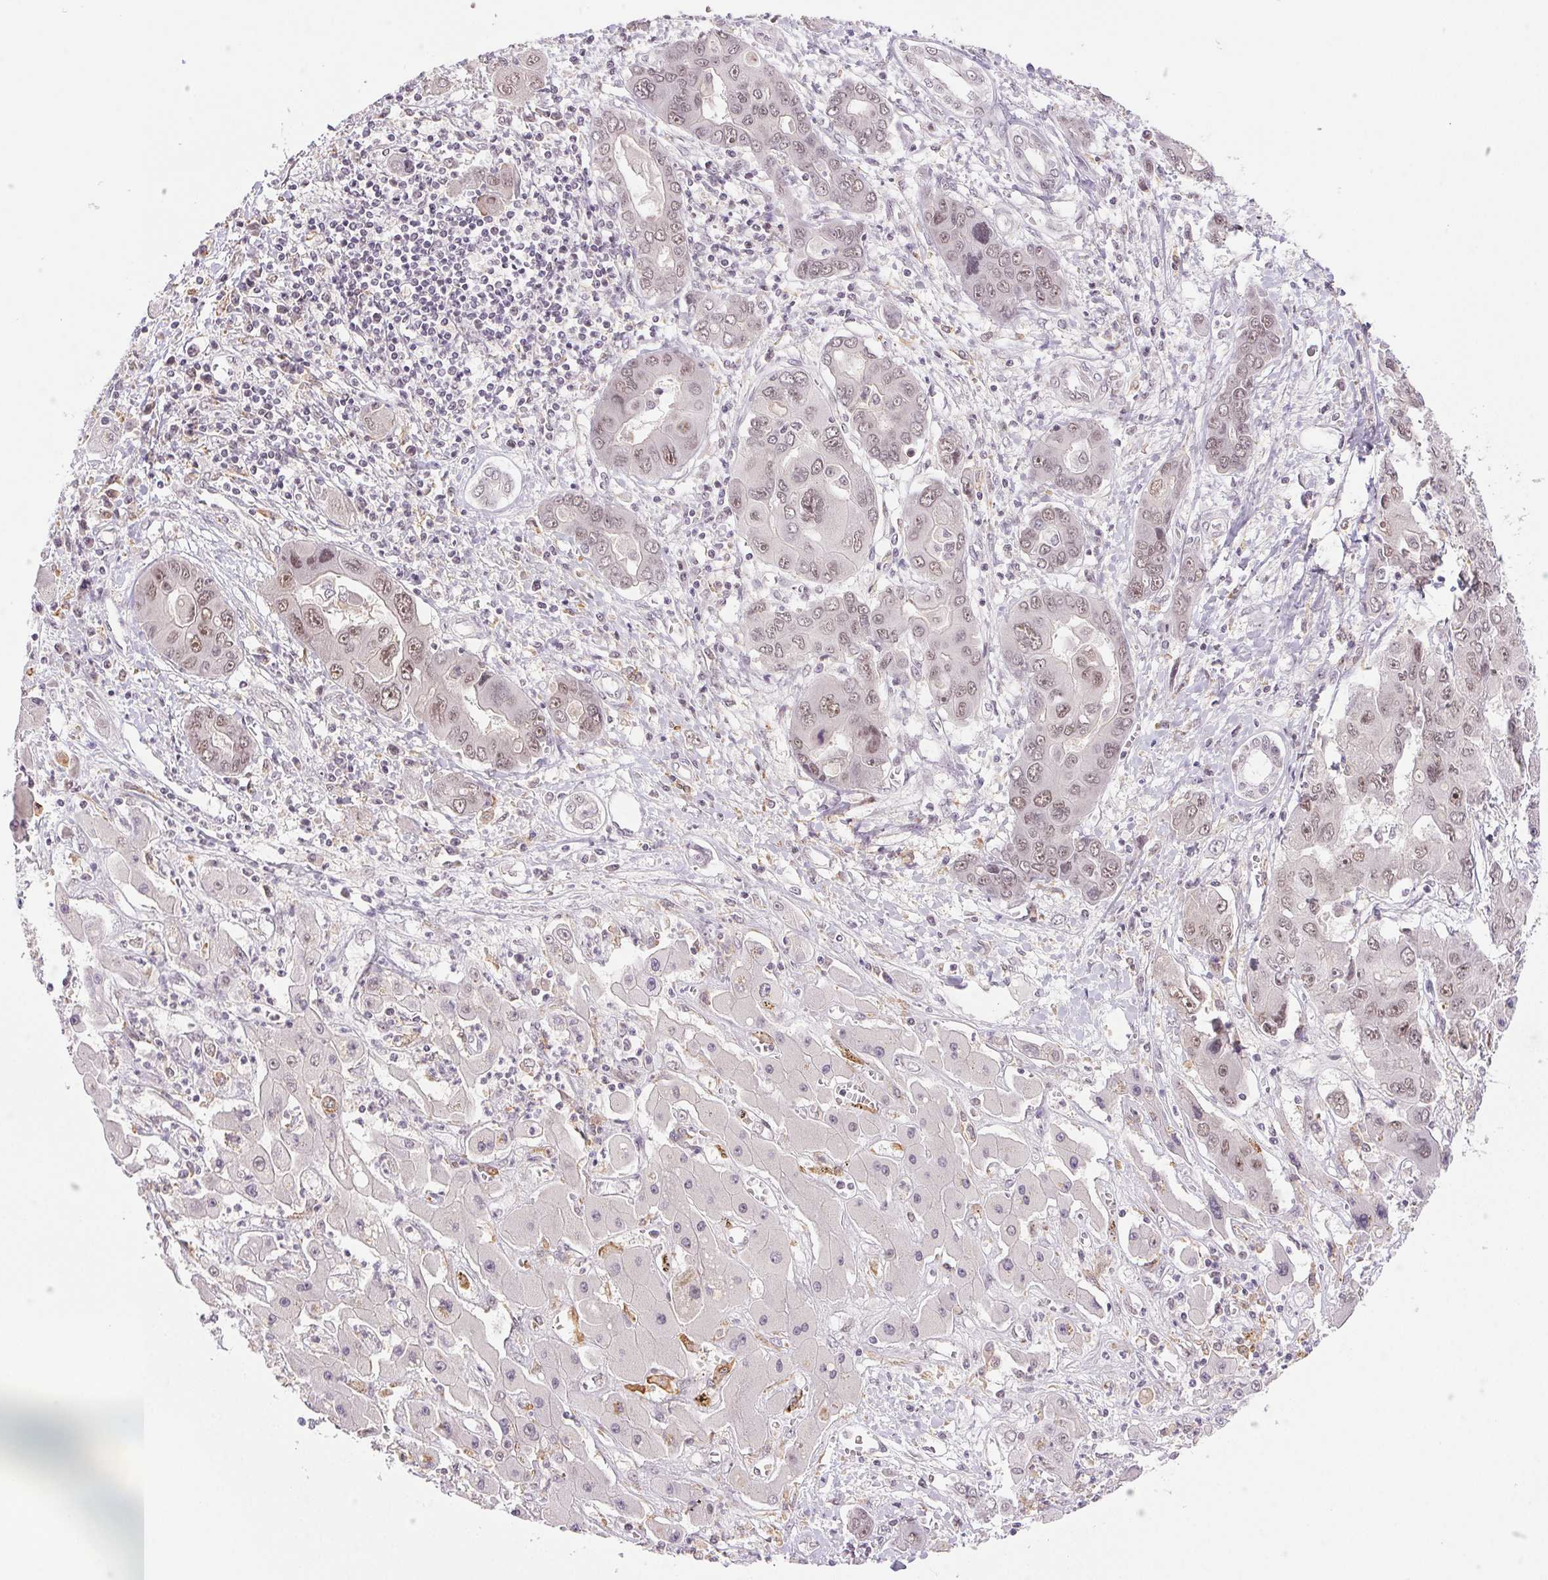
{"staining": {"intensity": "moderate", "quantity": "25%-75%", "location": "nuclear"}, "tissue": "liver cancer", "cell_type": "Tumor cells", "image_type": "cancer", "snomed": [{"axis": "morphology", "description": "Cholangiocarcinoma"}, {"axis": "topography", "description": "Liver"}], "caption": "Human liver cancer stained with a brown dye demonstrates moderate nuclear positive staining in approximately 25%-75% of tumor cells.", "gene": "PRPF18", "patient": {"sex": "male", "age": 67}}